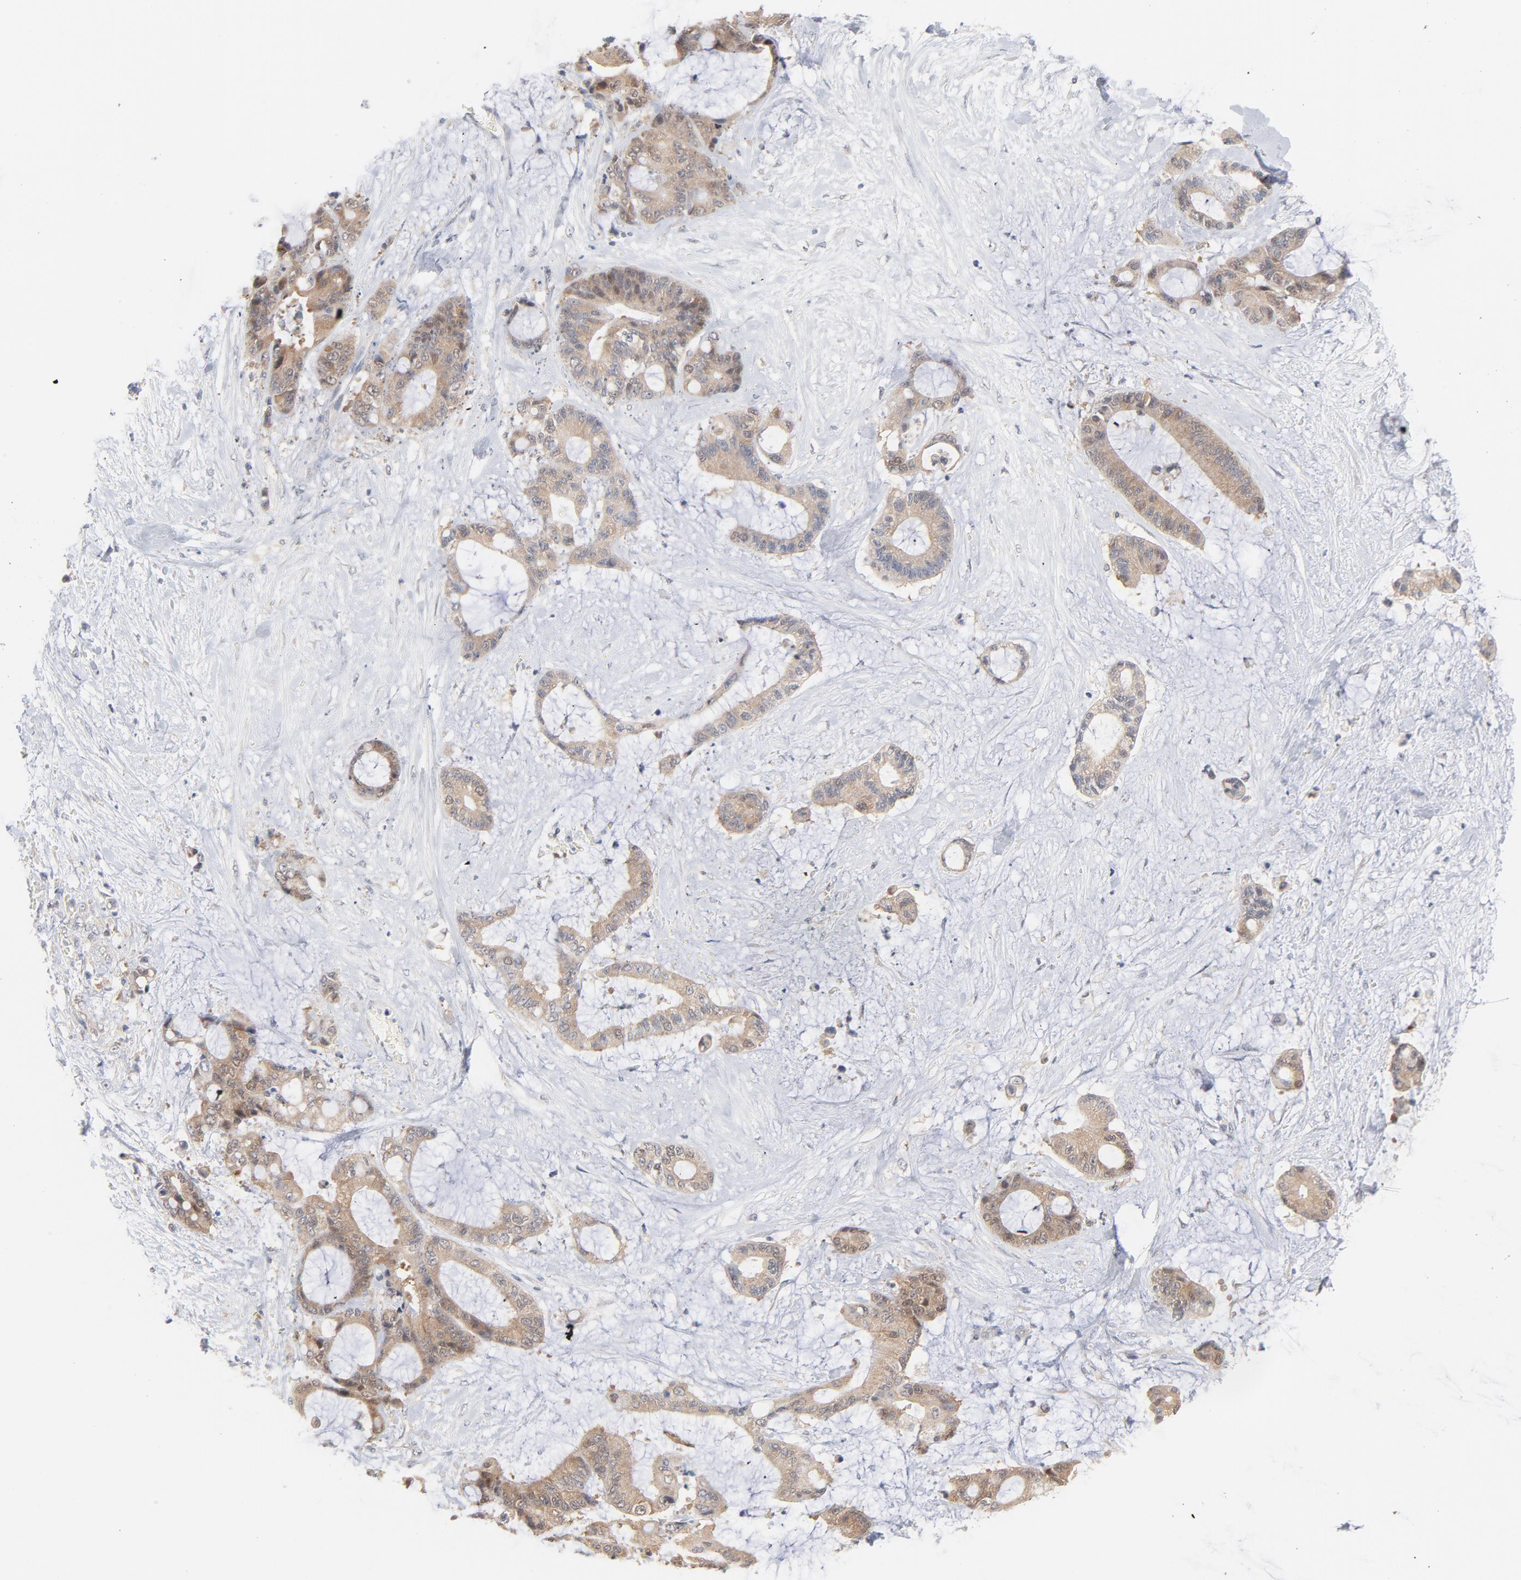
{"staining": {"intensity": "weak", "quantity": ">75%", "location": "cytoplasmic/membranous"}, "tissue": "liver cancer", "cell_type": "Tumor cells", "image_type": "cancer", "snomed": [{"axis": "morphology", "description": "Cholangiocarcinoma"}, {"axis": "topography", "description": "Liver"}], "caption": "Weak cytoplasmic/membranous protein positivity is seen in approximately >75% of tumor cells in liver cancer (cholangiocarcinoma).", "gene": "UBL4A", "patient": {"sex": "female", "age": 73}}